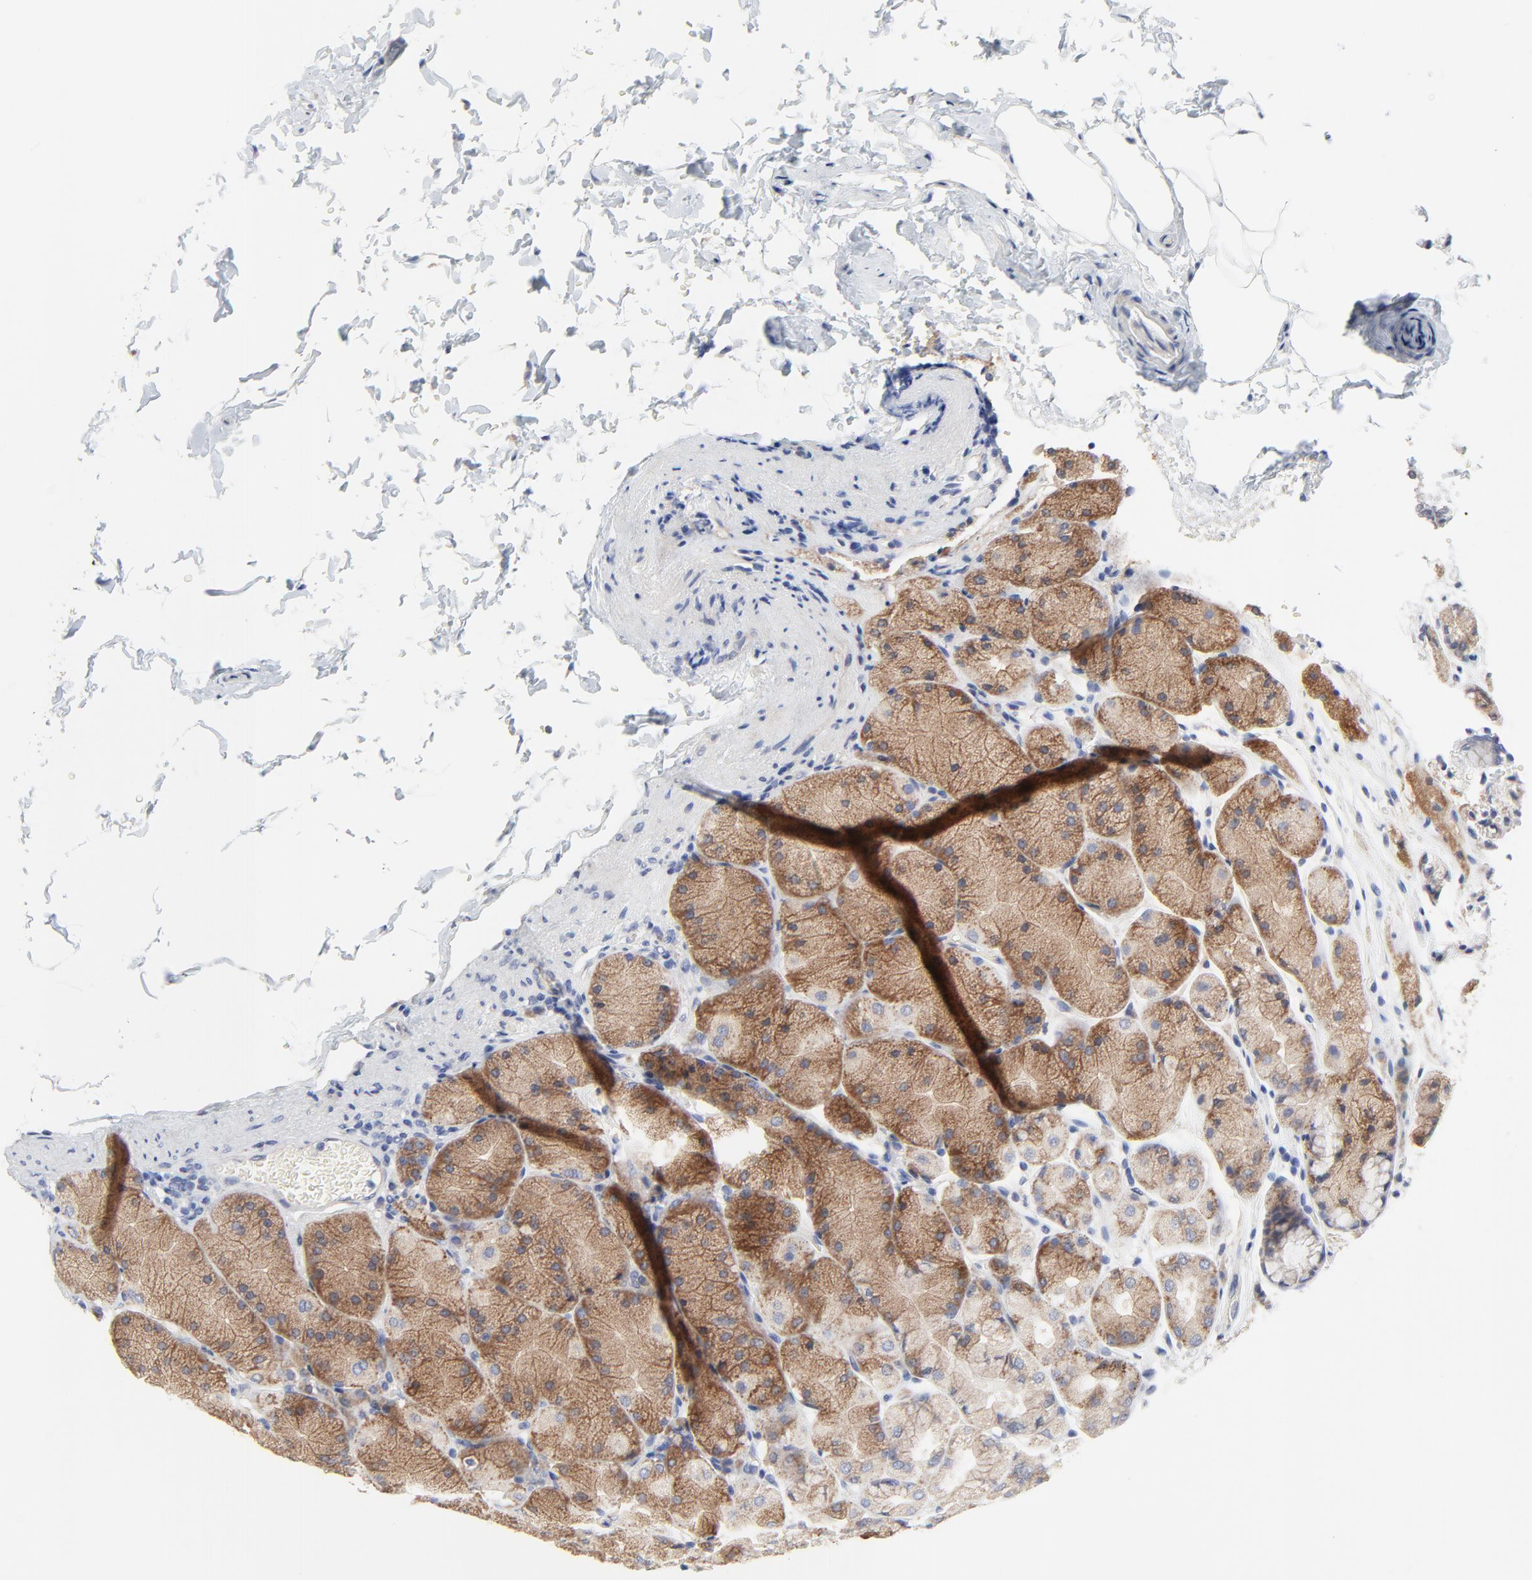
{"staining": {"intensity": "moderate", "quantity": "25%-75%", "location": "cytoplasmic/membranous"}, "tissue": "stomach", "cell_type": "Glandular cells", "image_type": "normal", "snomed": [{"axis": "morphology", "description": "Normal tissue, NOS"}, {"axis": "topography", "description": "Stomach, upper"}], "caption": "Immunohistochemistry (IHC) photomicrograph of benign stomach stained for a protein (brown), which displays medium levels of moderate cytoplasmic/membranous expression in about 25%-75% of glandular cells.", "gene": "DHRSX", "patient": {"sex": "female", "age": 56}}